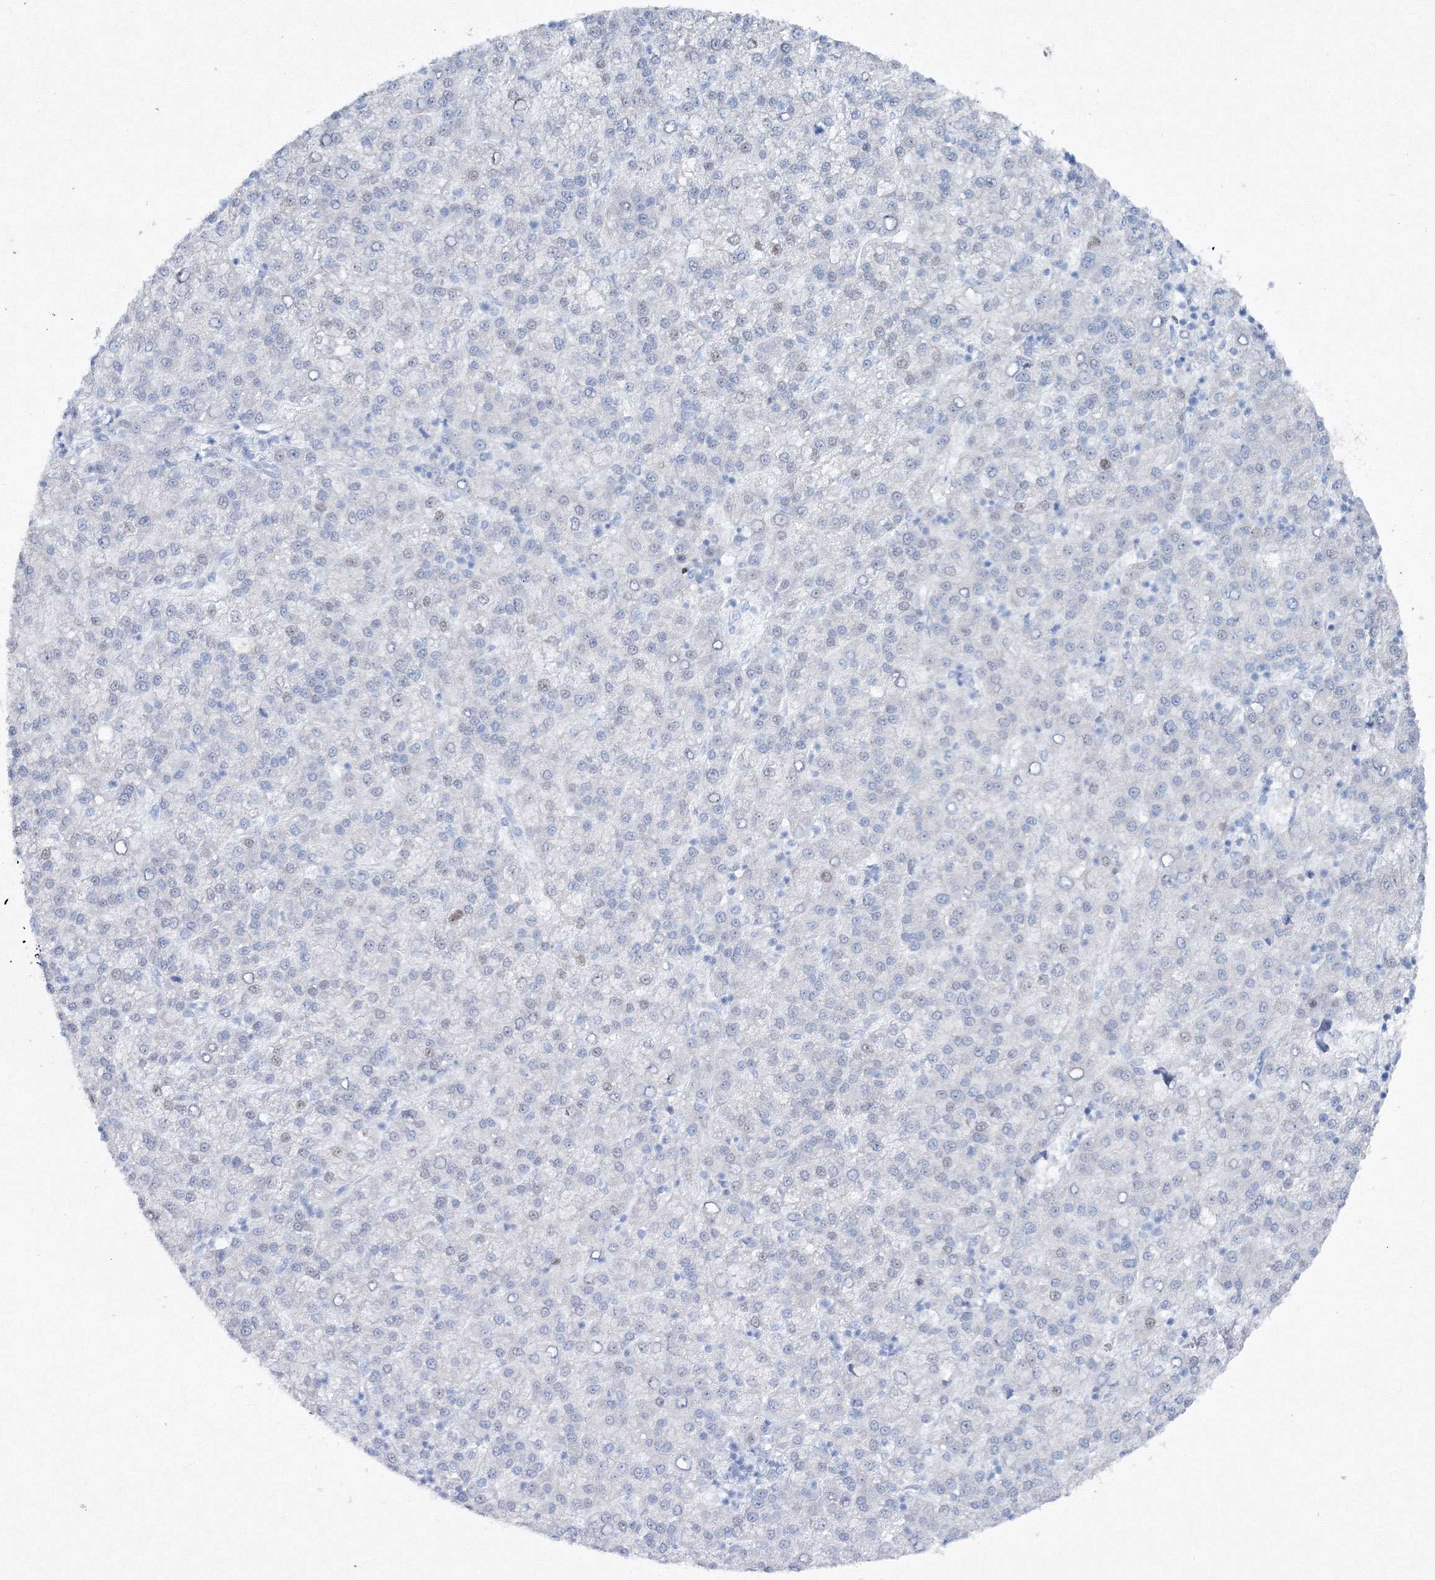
{"staining": {"intensity": "negative", "quantity": "none", "location": "none"}, "tissue": "liver cancer", "cell_type": "Tumor cells", "image_type": "cancer", "snomed": [{"axis": "morphology", "description": "Carcinoma, Hepatocellular, NOS"}, {"axis": "topography", "description": "Liver"}], "caption": "A high-resolution image shows immunohistochemistry staining of liver cancer (hepatocellular carcinoma), which demonstrates no significant positivity in tumor cells. (Stains: DAB (3,3'-diaminobenzidine) IHC with hematoxylin counter stain, Microscopy: brightfield microscopy at high magnification).", "gene": "GCKR", "patient": {"sex": "female", "age": 58}}